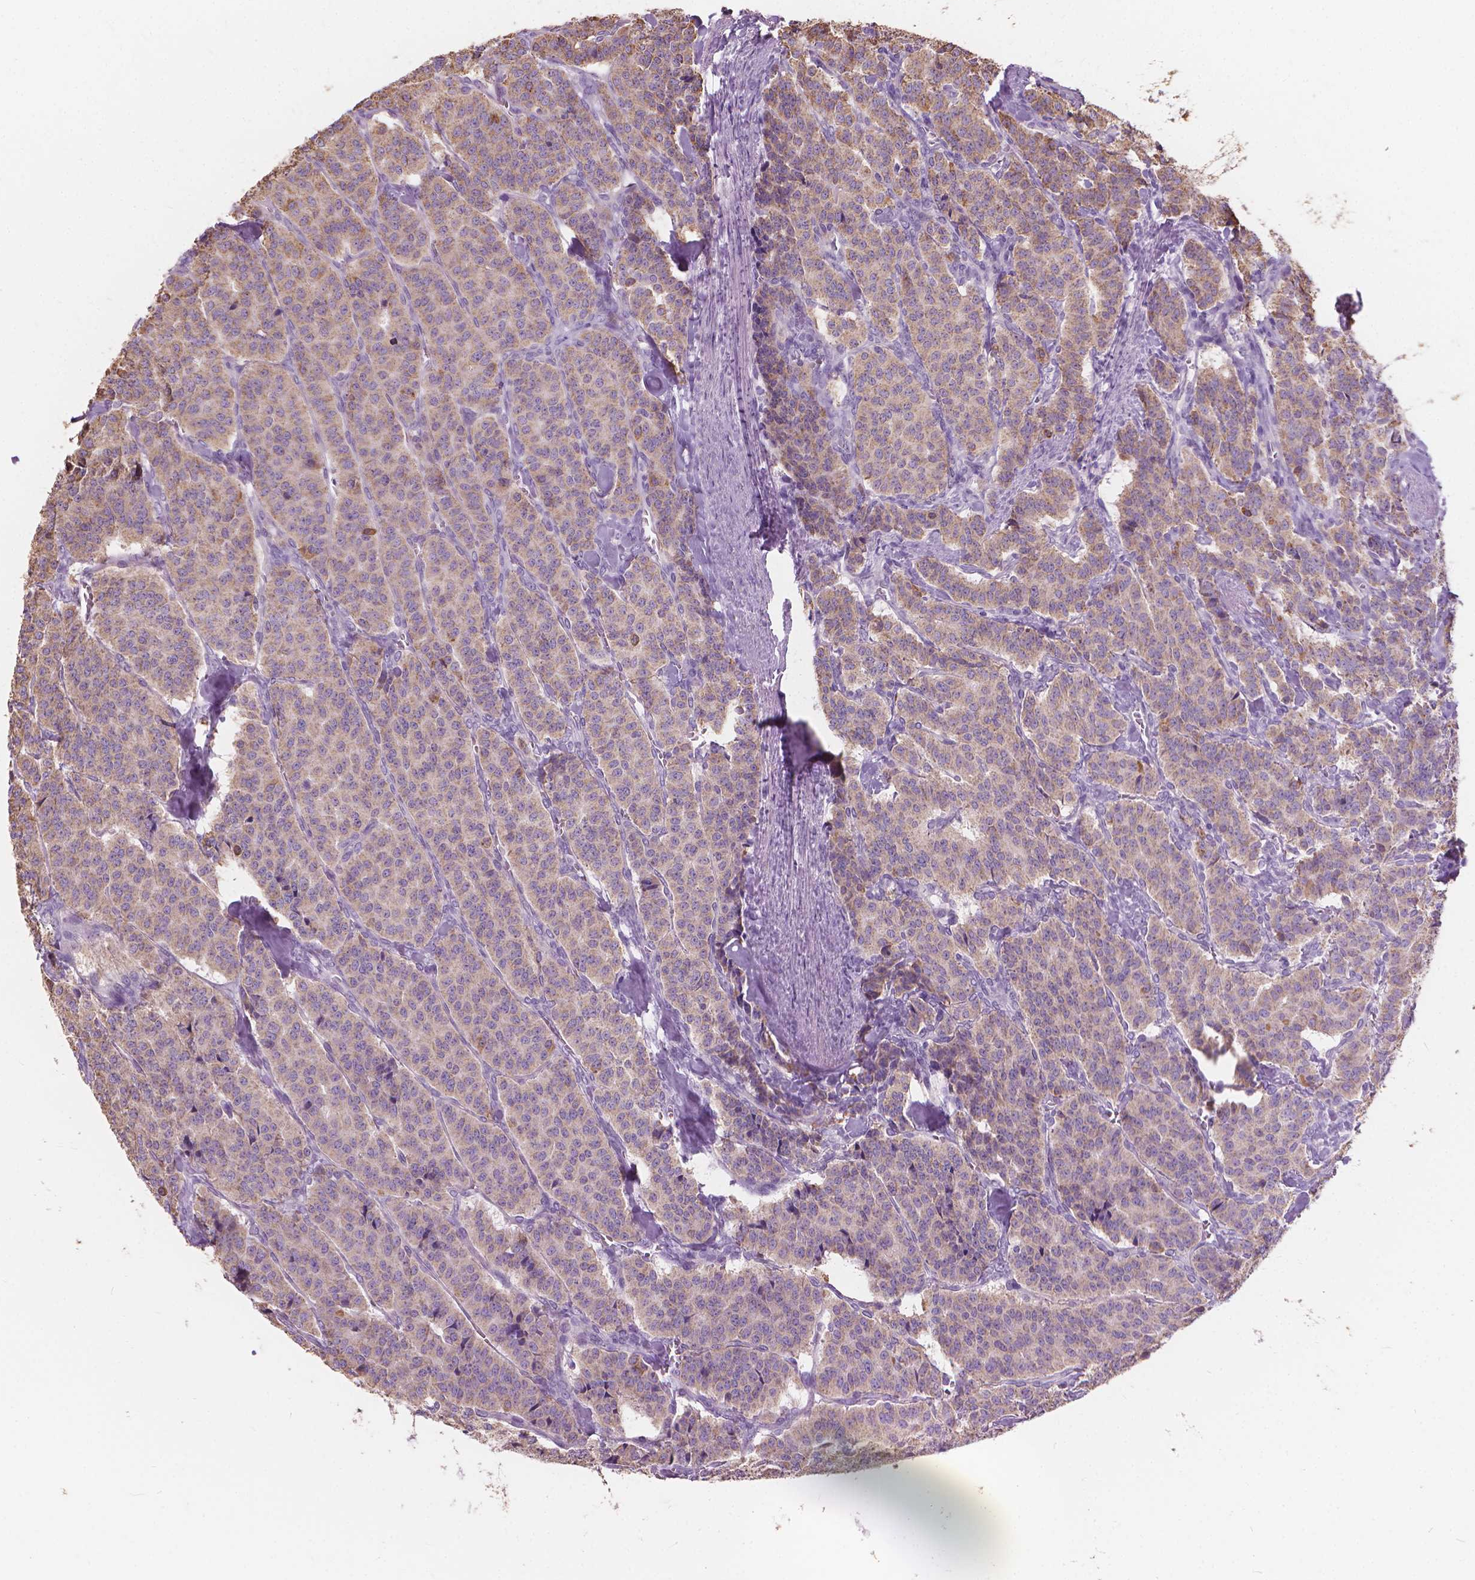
{"staining": {"intensity": "weak", "quantity": "<25%", "location": "cytoplasmic/membranous"}, "tissue": "carcinoid", "cell_type": "Tumor cells", "image_type": "cancer", "snomed": [{"axis": "morphology", "description": "Normal tissue, NOS"}, {"axis": "morphology", "description": "Carcinoid, malignant, NOS"}, {"axis": "topography", "description": "Lung"}], "caption": "There is no significant positivity in tumor cells of carcinoid. (DAB IHC visualized using brightfield microscopy, high magnification).", "gene": "GPRC5A", "patient": {"sex": "female", "age": 46}}